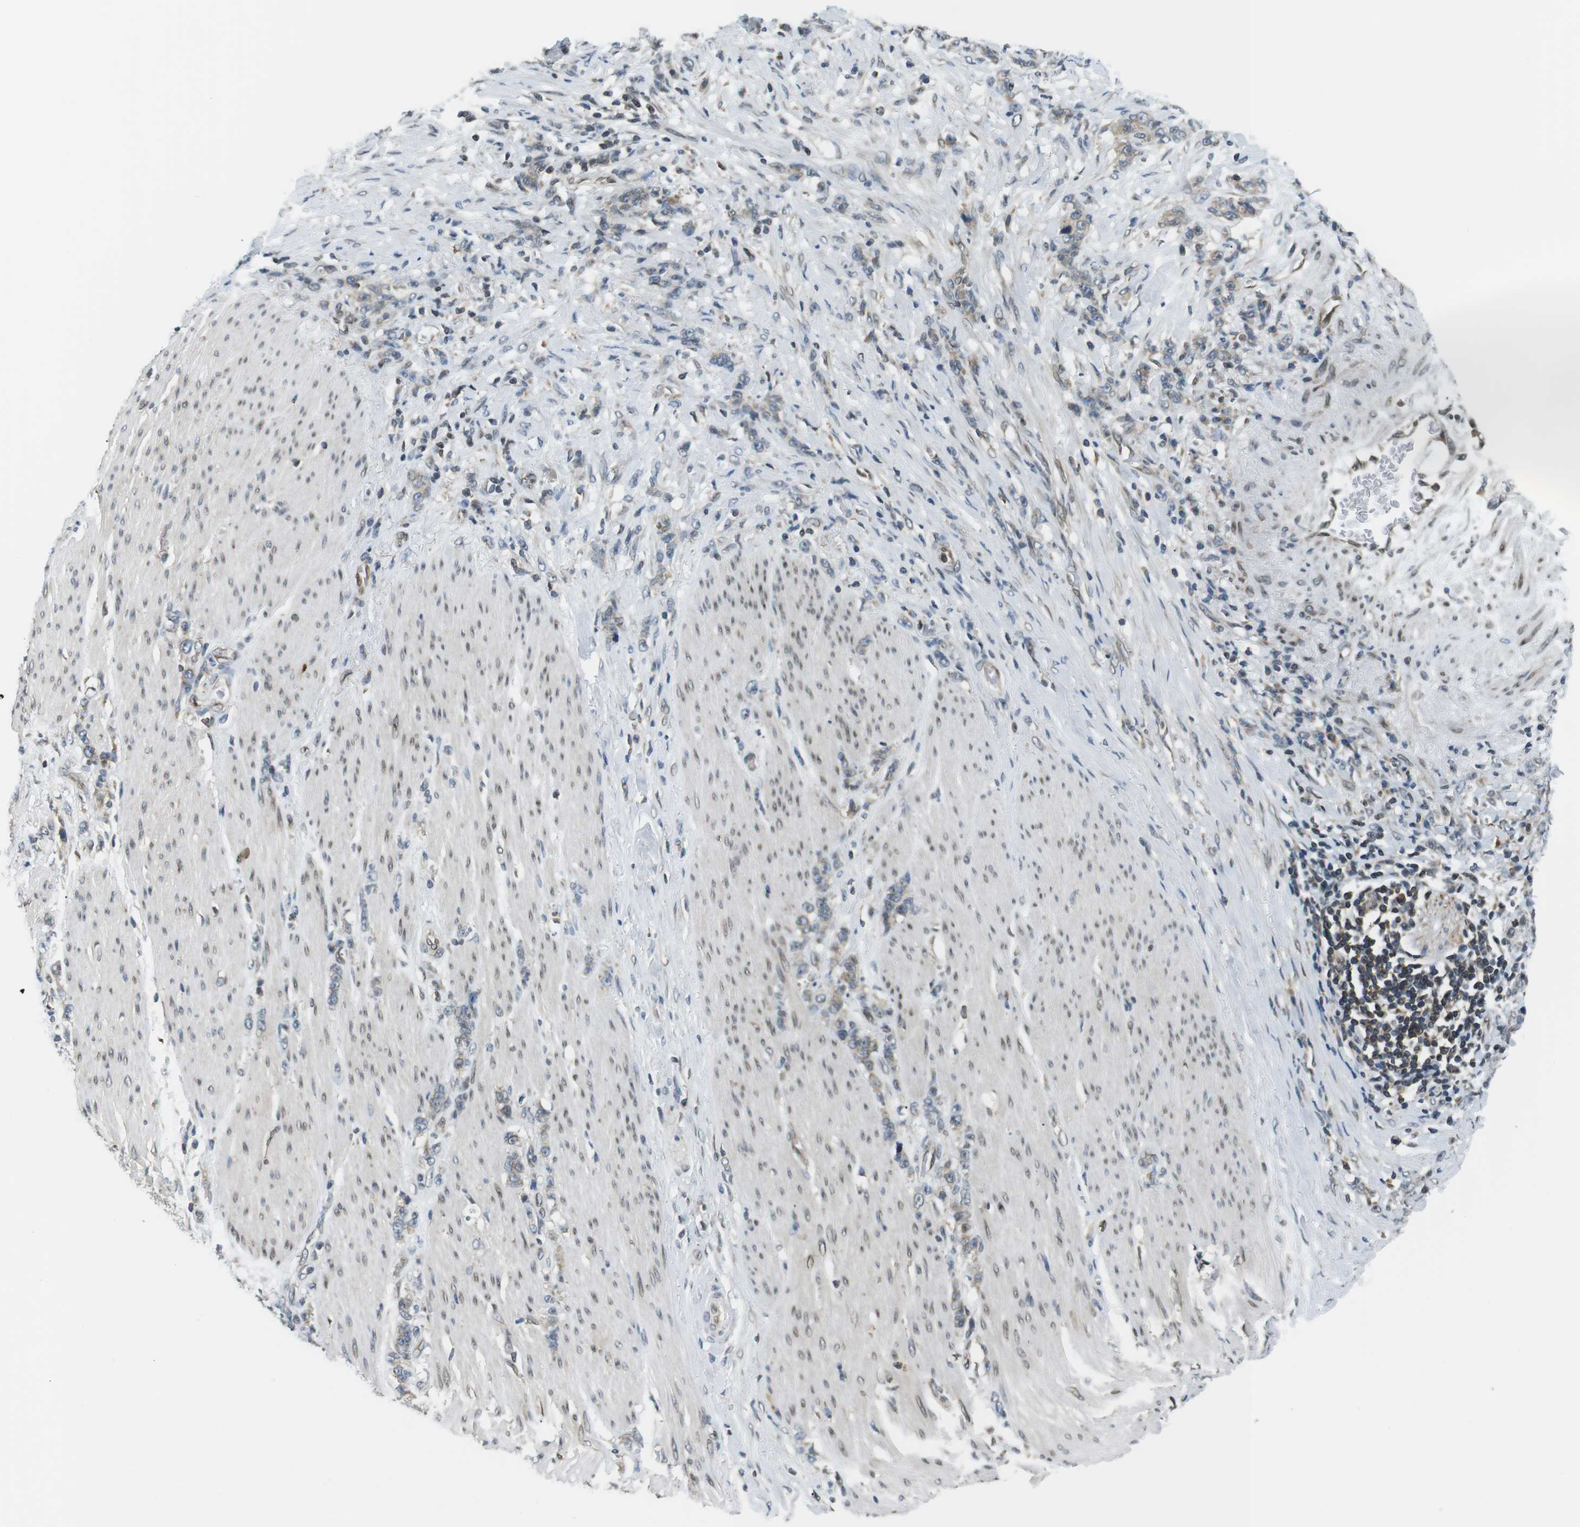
{"staining": {"intensity": "weak", "quantity": ">75%", "location": "cytoplasmic/membranous"}, "tissue": "stomach cancer", "cell_type": "Tumor cells", "image_type": "cancer", "snomed": [{"axis": "morphology", "description": "Adenocarcinoma, NOS"}, {"axis": "topography", "description": "Stomach, lower"}], "caption": "Immunohistochemistry (DAB) staining of human stomach cancer shows weak cytoplasmic/membranous protein staining in approximately >75% of tumor cells.", "gene": "TMX4", "patient": {"sex": "male", "age": 88}}